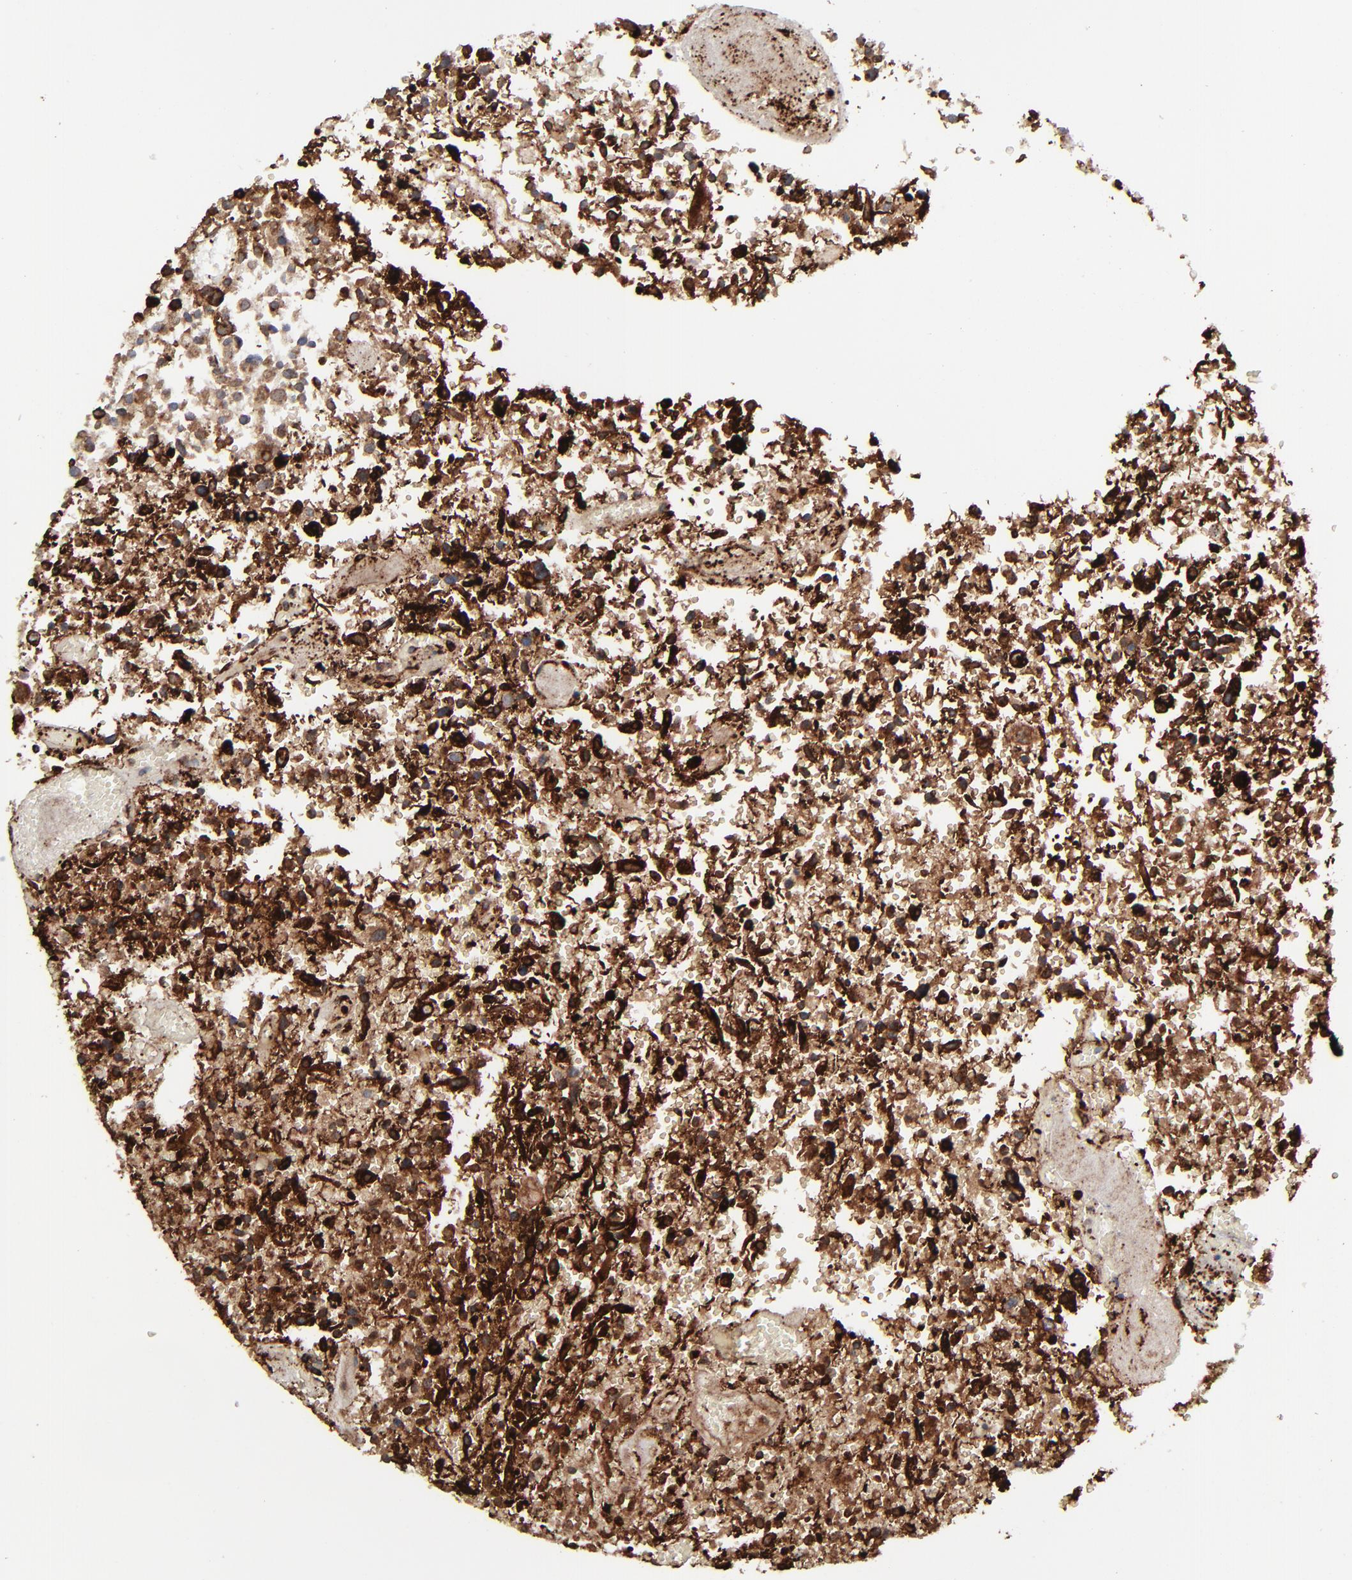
{"staining": {"intensity": "strong", "quantity": ">75%", "location": "cytoplasmic/membranous,nuclear"}, "tissue": "glioma", "cell_type": "Tumor cells", "image_type": "cancer", "snomed": [{"axis": "morphology", "description": "Glioma, malignant, High grade"}, {"axis": "topography", "description": "Brain"}], "caption": "Protein expression analysis of human malignant glioma (high-grade) reveals strong cytoplasmic/membranous and nuclear positivity in about >75% of tumor cells. The protein is stained brown, and the nuclei are stained in blue (DAB (3,3'-diaminobenzidine) IHC with brightfield microscopy, high magnification).", "gene": "SPARC", "patient": {"sex": "male", "age": 72}}